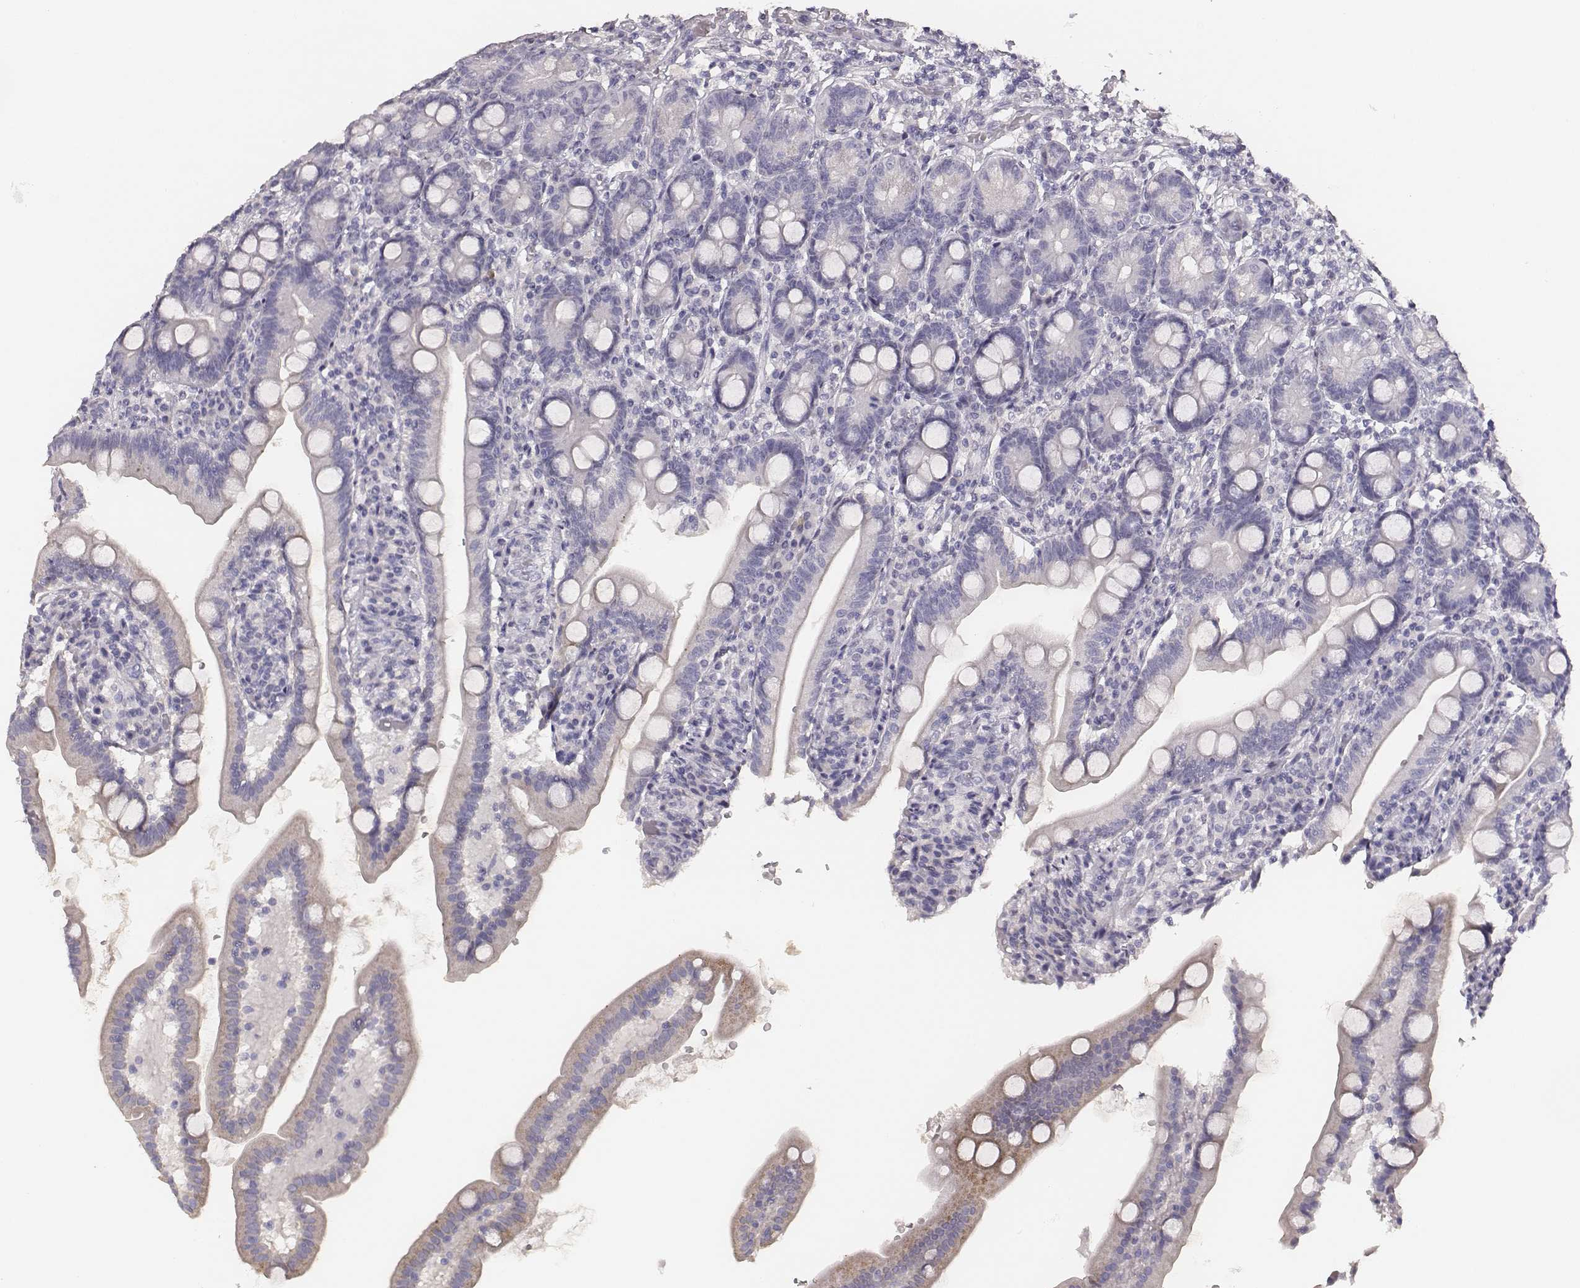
{"staining": {"intensity": "negative", "quantity": "none", "location": "none"}, "tissue": "duodenum", "cell_type": "Glandular cells", "image_type": "normal", "snomed": [{"axis": "morphology", "description": "Normal tissue, NOS"}, {"axis": "topography", "description": "Duodenum"}], "caption": "Immunohistochemical staining of benign human duodenum exhibits no significant expression in glandular cells.", "gene": "MYH6", "patient": {"sex": "female", "age": 67}}